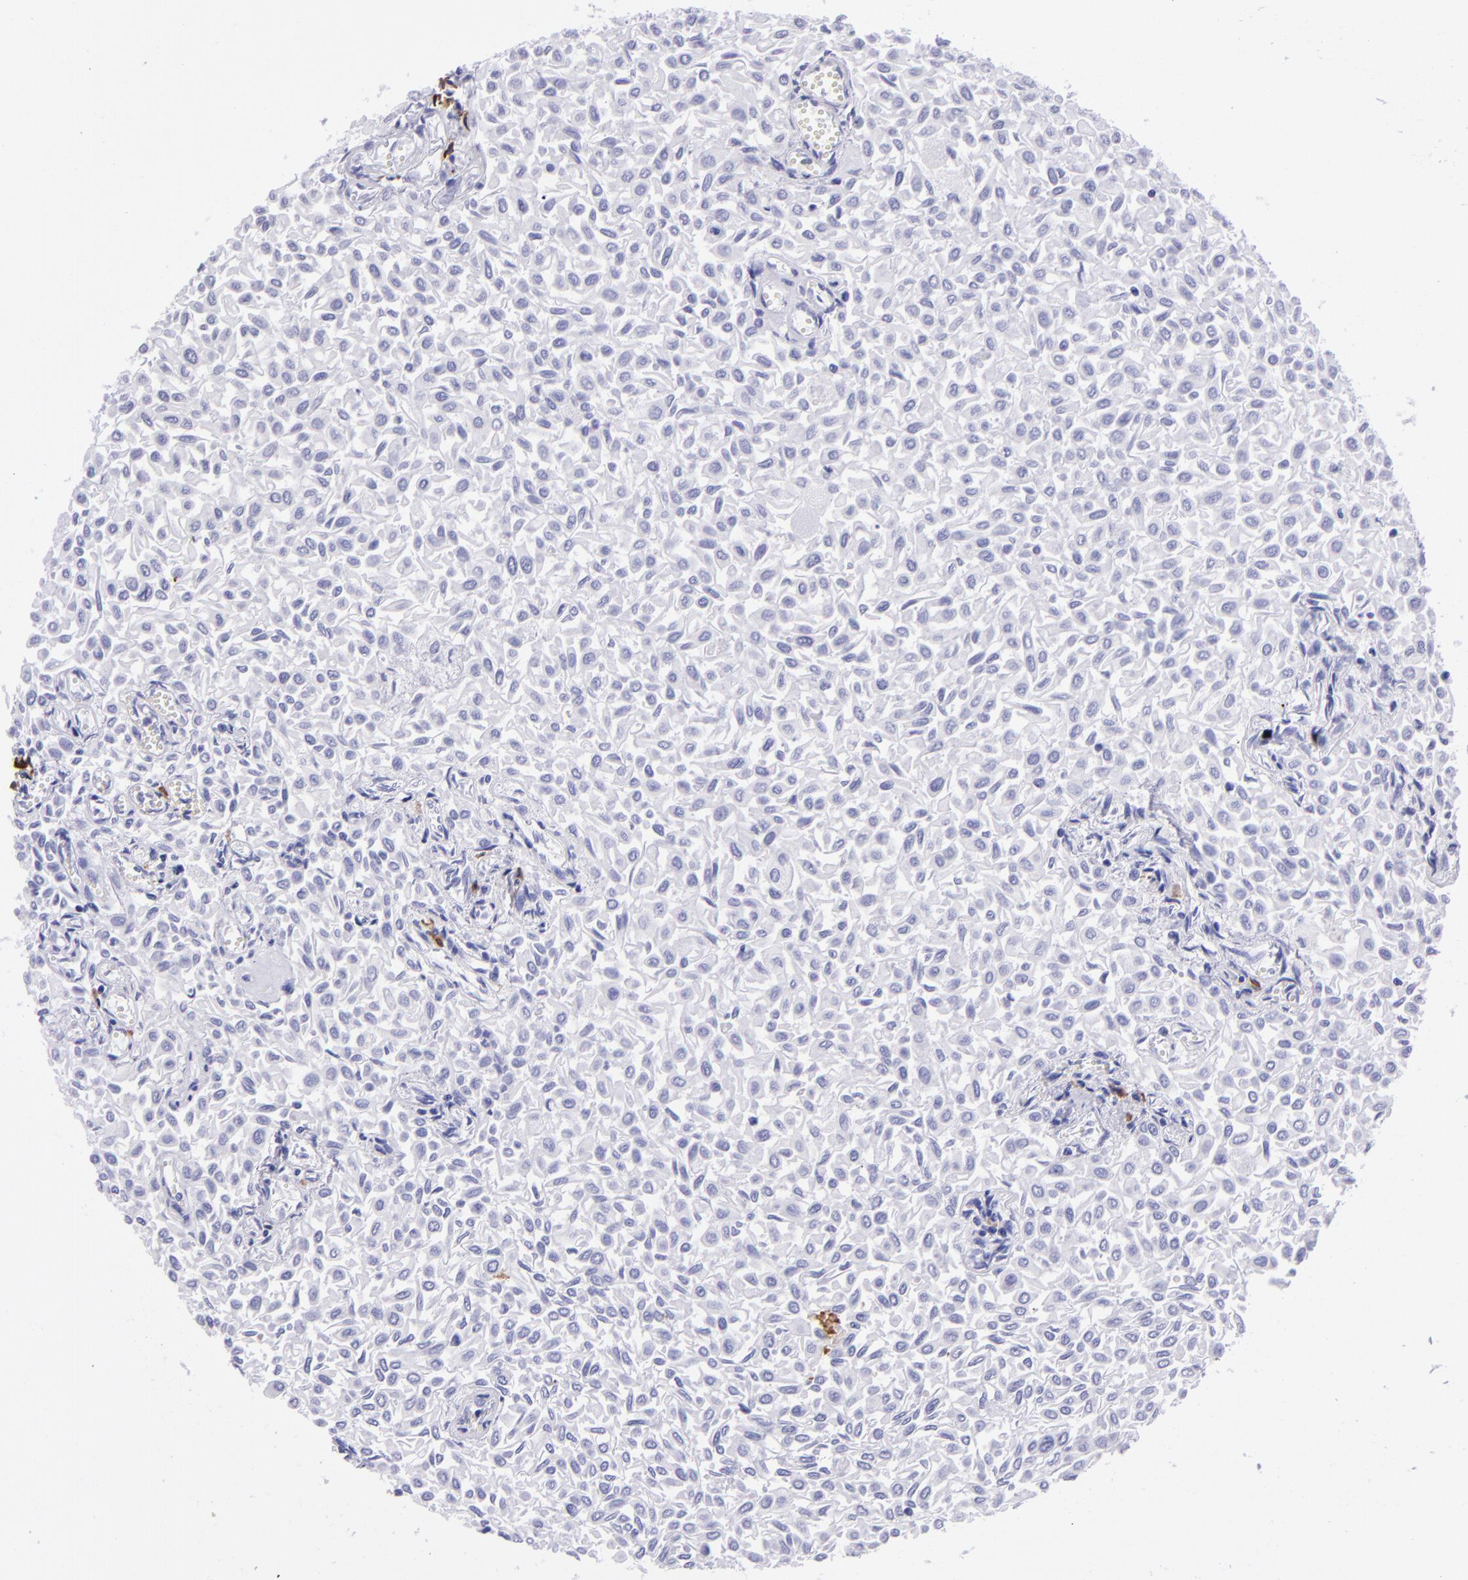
{"staining": {"intensity": "negative", "quantity": "none", "location": "none"}, "tissue": "urothelial cancer", "cell_type": "Tumor cells", "image_type": "cancer", "snomed": [{"axis": "morphology", "description": "Urothelial carcinoma, Low grade"}, {"axis": "topography", "description": "Urinary bladder"}], "caption": "IHC histopathology image of neoplastic tissue: urothelial cancer stained with DAB (3,3'-diaminobenzidine) displays no significant protein staining in tumor cells.", "gene": "TYRP1", "patient": {"sex": "male", "age": 64}}